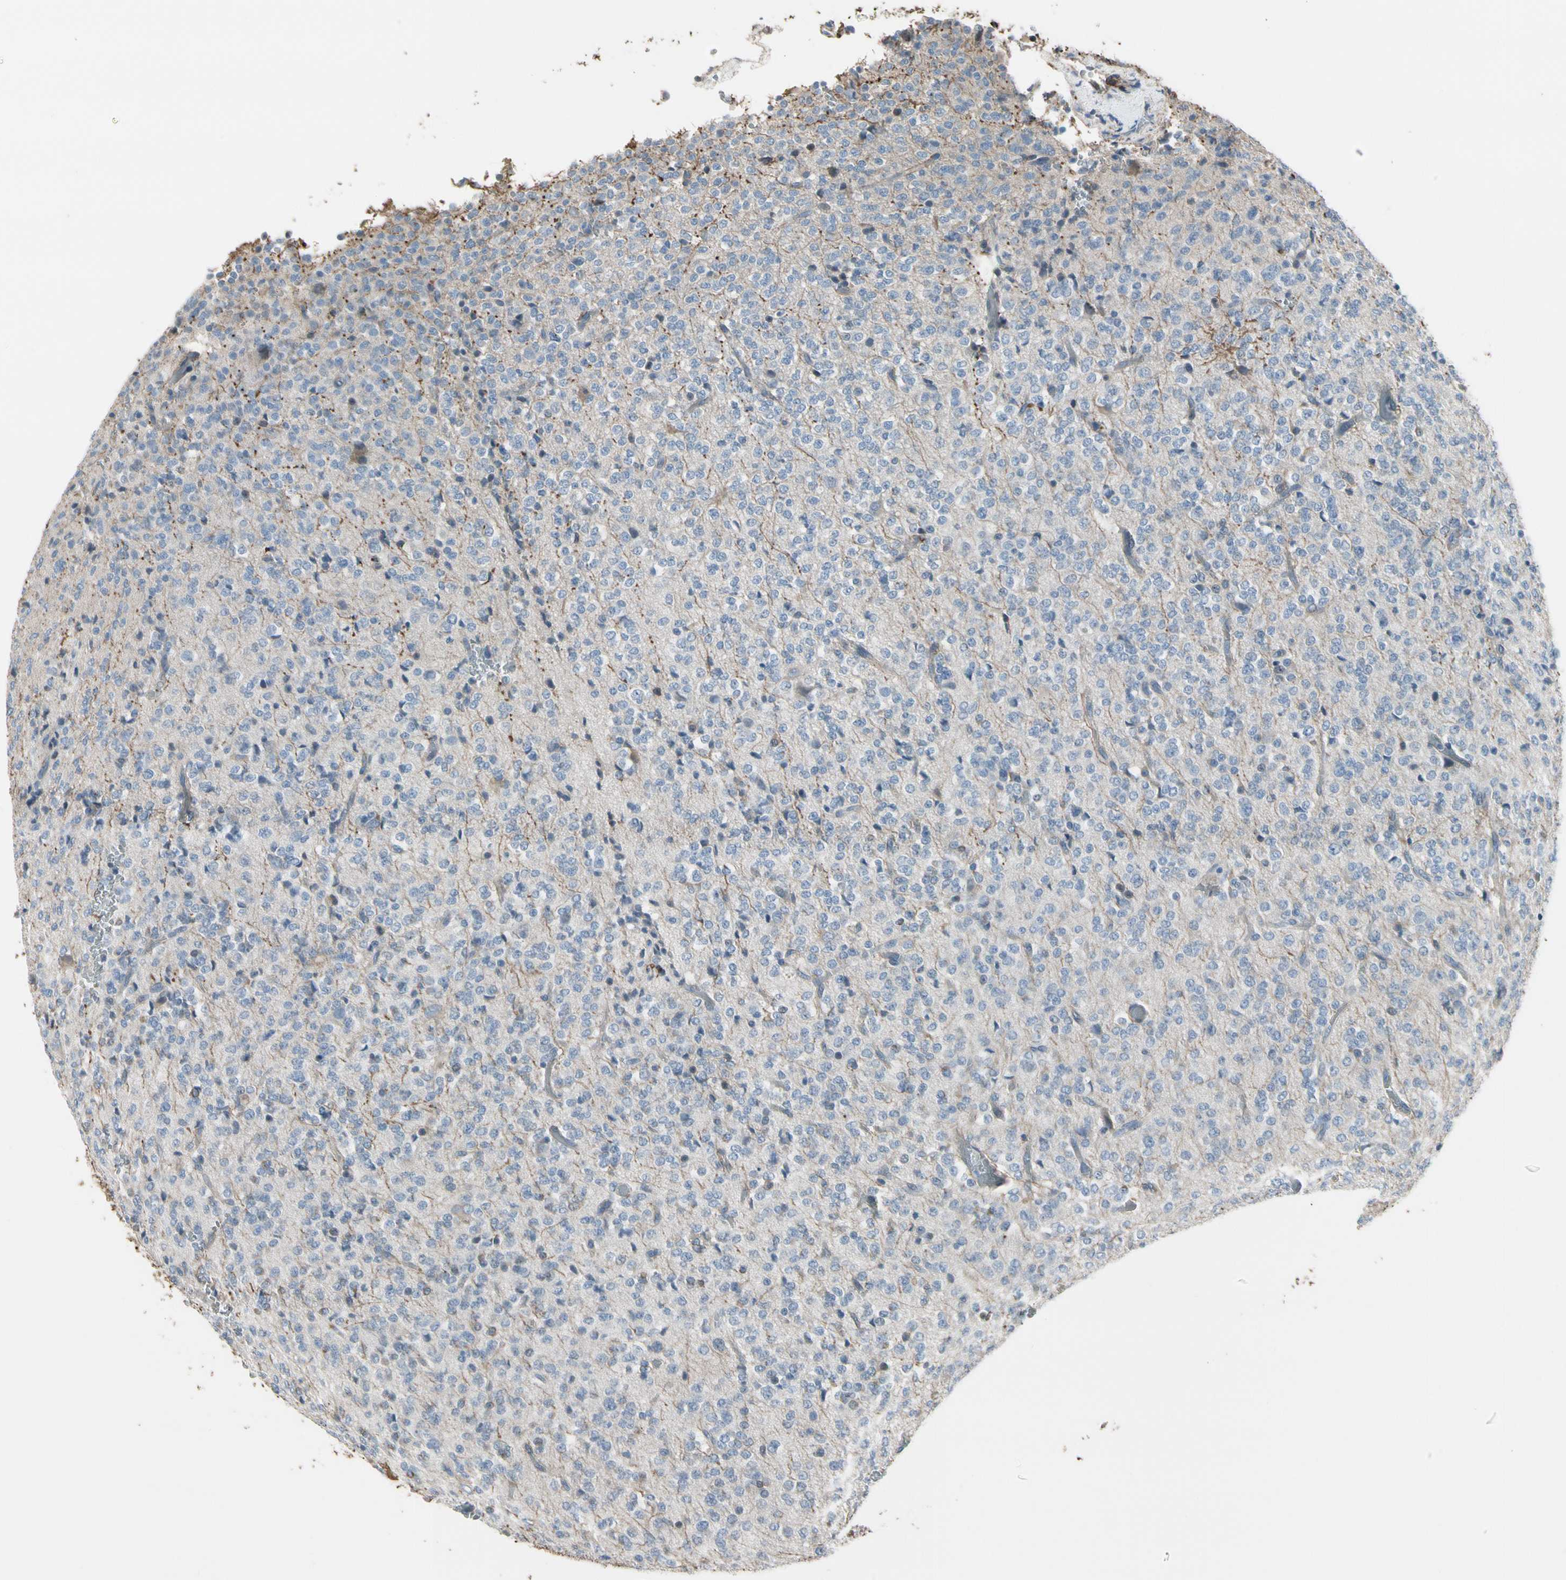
{"staining": {"intensity": "negative", "quantity": "none", "location": "none"}, "tissue": "glioma", "cell_type": "Tumor cells", "image_type": "cancer", "snomed": [{"axis": "morphology", "description": "Glioma, malignant, Low grade"}, {"axis": "topography", "description": "Brain"}], "caption": "Micrograph shows no protein staining in tumor cells of low-grade glioma (malignant) tissue.", "gene": "PIGR", "patient": {"sex": "male", "age": 38}}